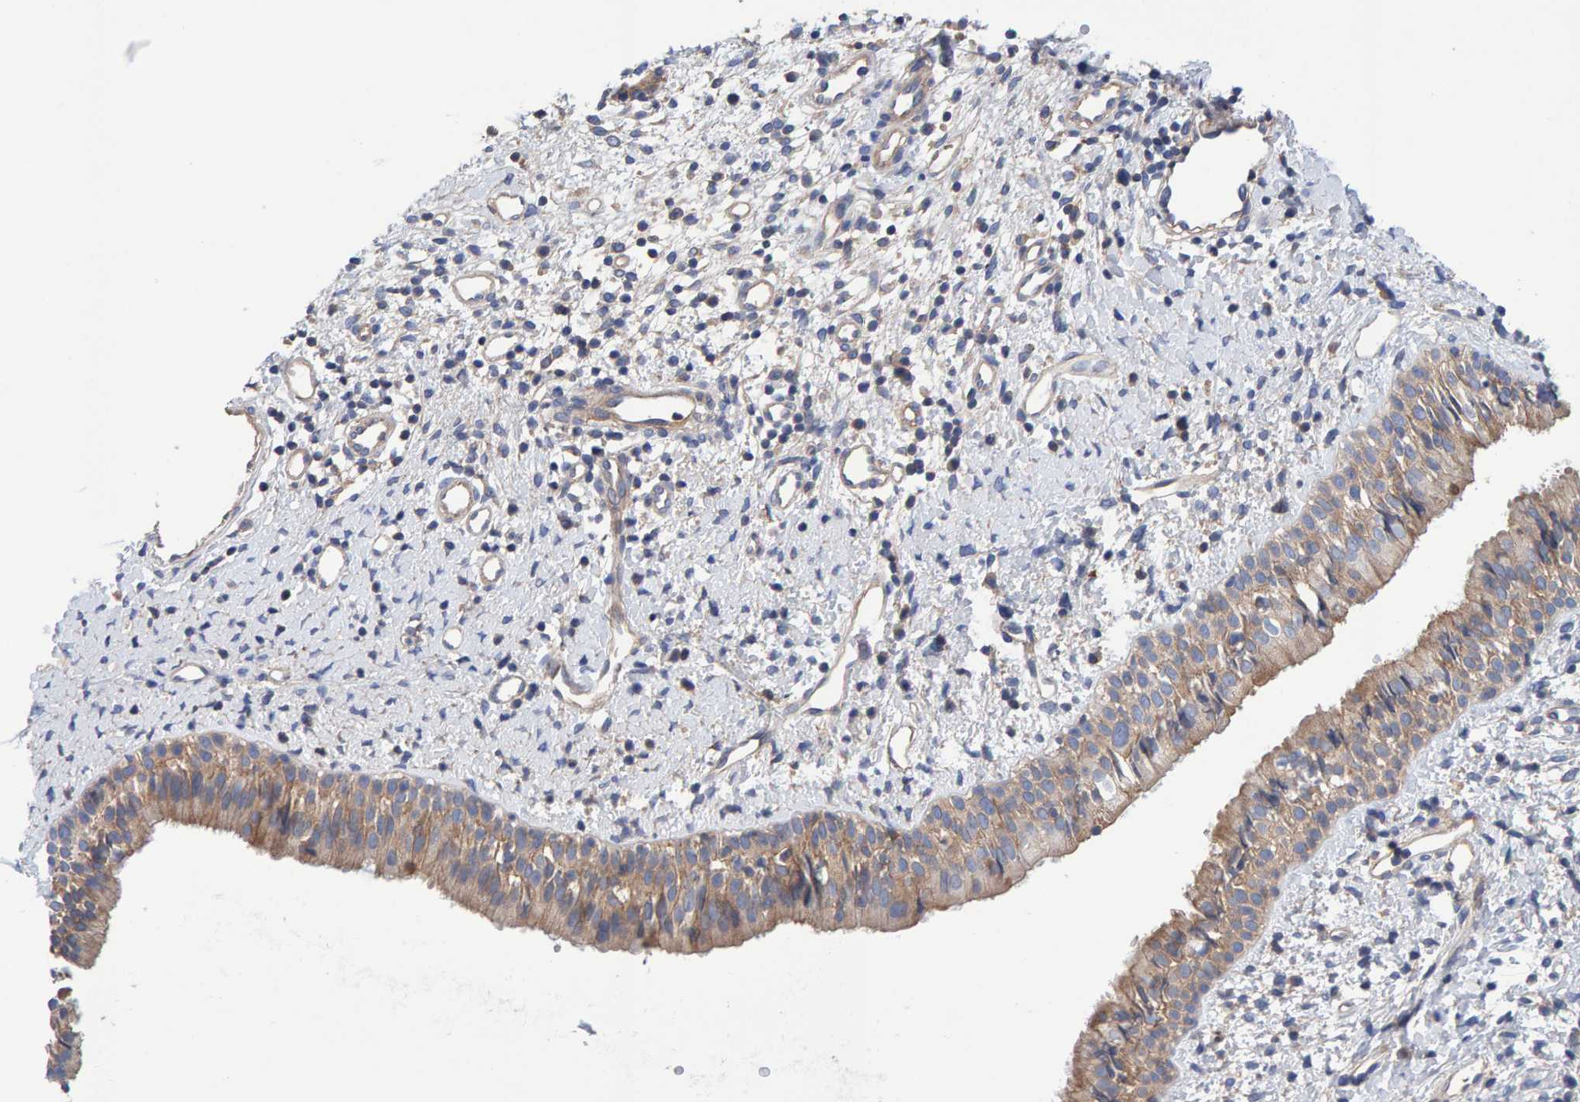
{"staining": {"intensity": "weak", "quantity": "25%-75%", "location": "cytoplasmic/membranous"}, "tissue": "nasopharynx", "cell_type": "Respiratory epithelial cells", "image_type": "normal", "snomed": [{"axis": "morphology", "description": "Normal tissue, NOS"}, {"axis": "topography", "description": "Nasopharynx"}], "caption": "Approximately 25%-75% of respiratory epithelial cells in normal human nasopharynx display weak cytoplasmic/membranous protein positivity as visualized by brown immunohistochemical staining.", "gene": "EFR3A", "patient": {"sex": "male", "age": 22}}